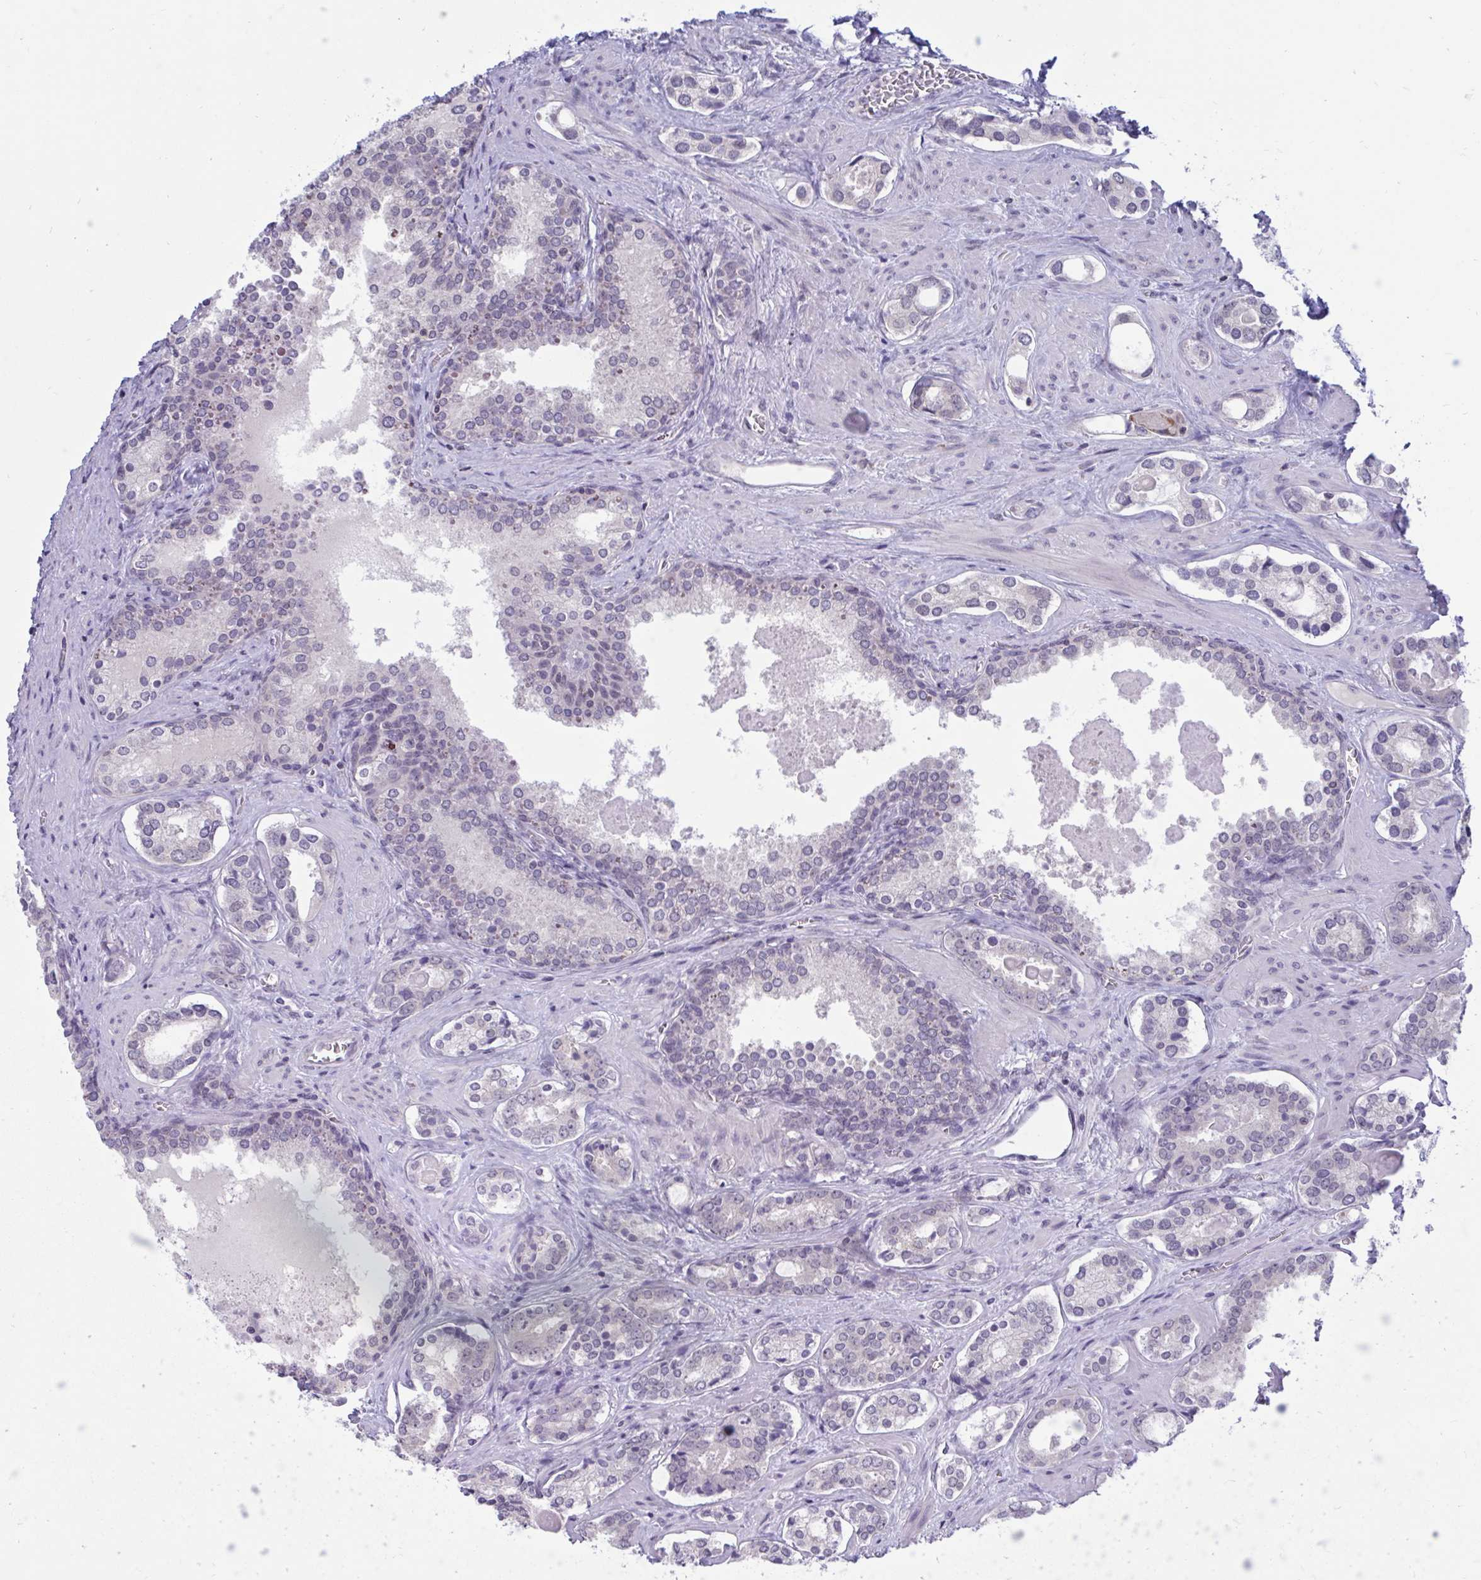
{"staining": {"intensity": "negative", "quantity": "none", "location": "none"}, "tissue": "prostate cancer", "cell_type": "Tumor cells", "image_type": "cancer", "snomed": [{"axis": "morphology", "description": "Adenocarcinoma, Low grade"}, {"axis": "topography", "description": "Prostate"}], "caption": "Immunohistochemical staining of low-grade adenocarcinoma (prostate) reveals no significant staining in tumor cells. Brightfield microscopy of IHC stained with DAB (brown) and hematoxylin (blue), captured at high magnification.", "gene": "ARPP19", "patient": {"sex": "male", "age": 62}}